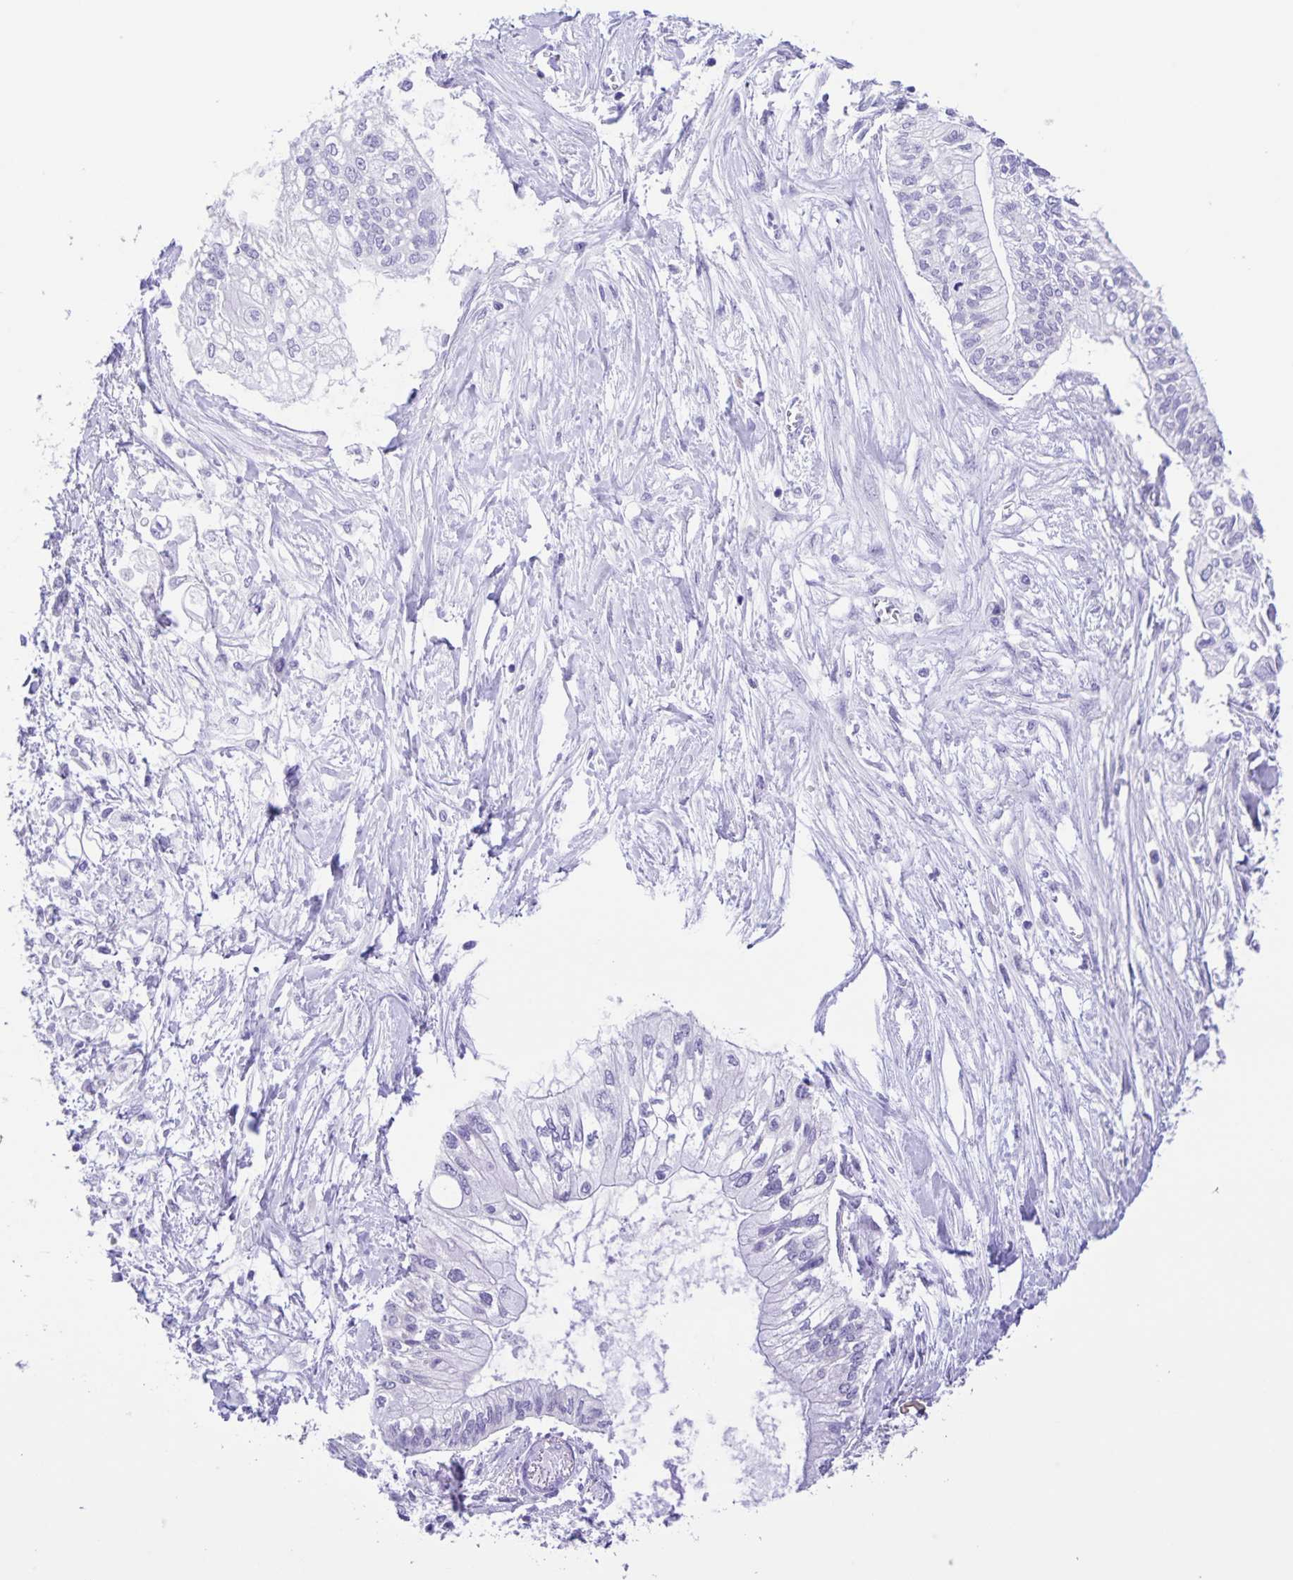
{"staining": {"intensity": "negative", "quantity": "none", "location": "none"}, "tissue": "pancreatic cancer", "cell_type": "Tumor cells", "image_type": "cancer", "snomed": [{"axis": "morphology", "description": "Adenocarcinoma, NOS"}, {"axis": "topography", "description": "Pancreas"}], "caption": "High power microscopy image of an immunohistochemistry (IHC) photomicrograph of pancreatic cancer, revealing no significant positivity in tumor cells.", "gene": "CAPSL", "patient": {"sex": "female", "age": 77}}